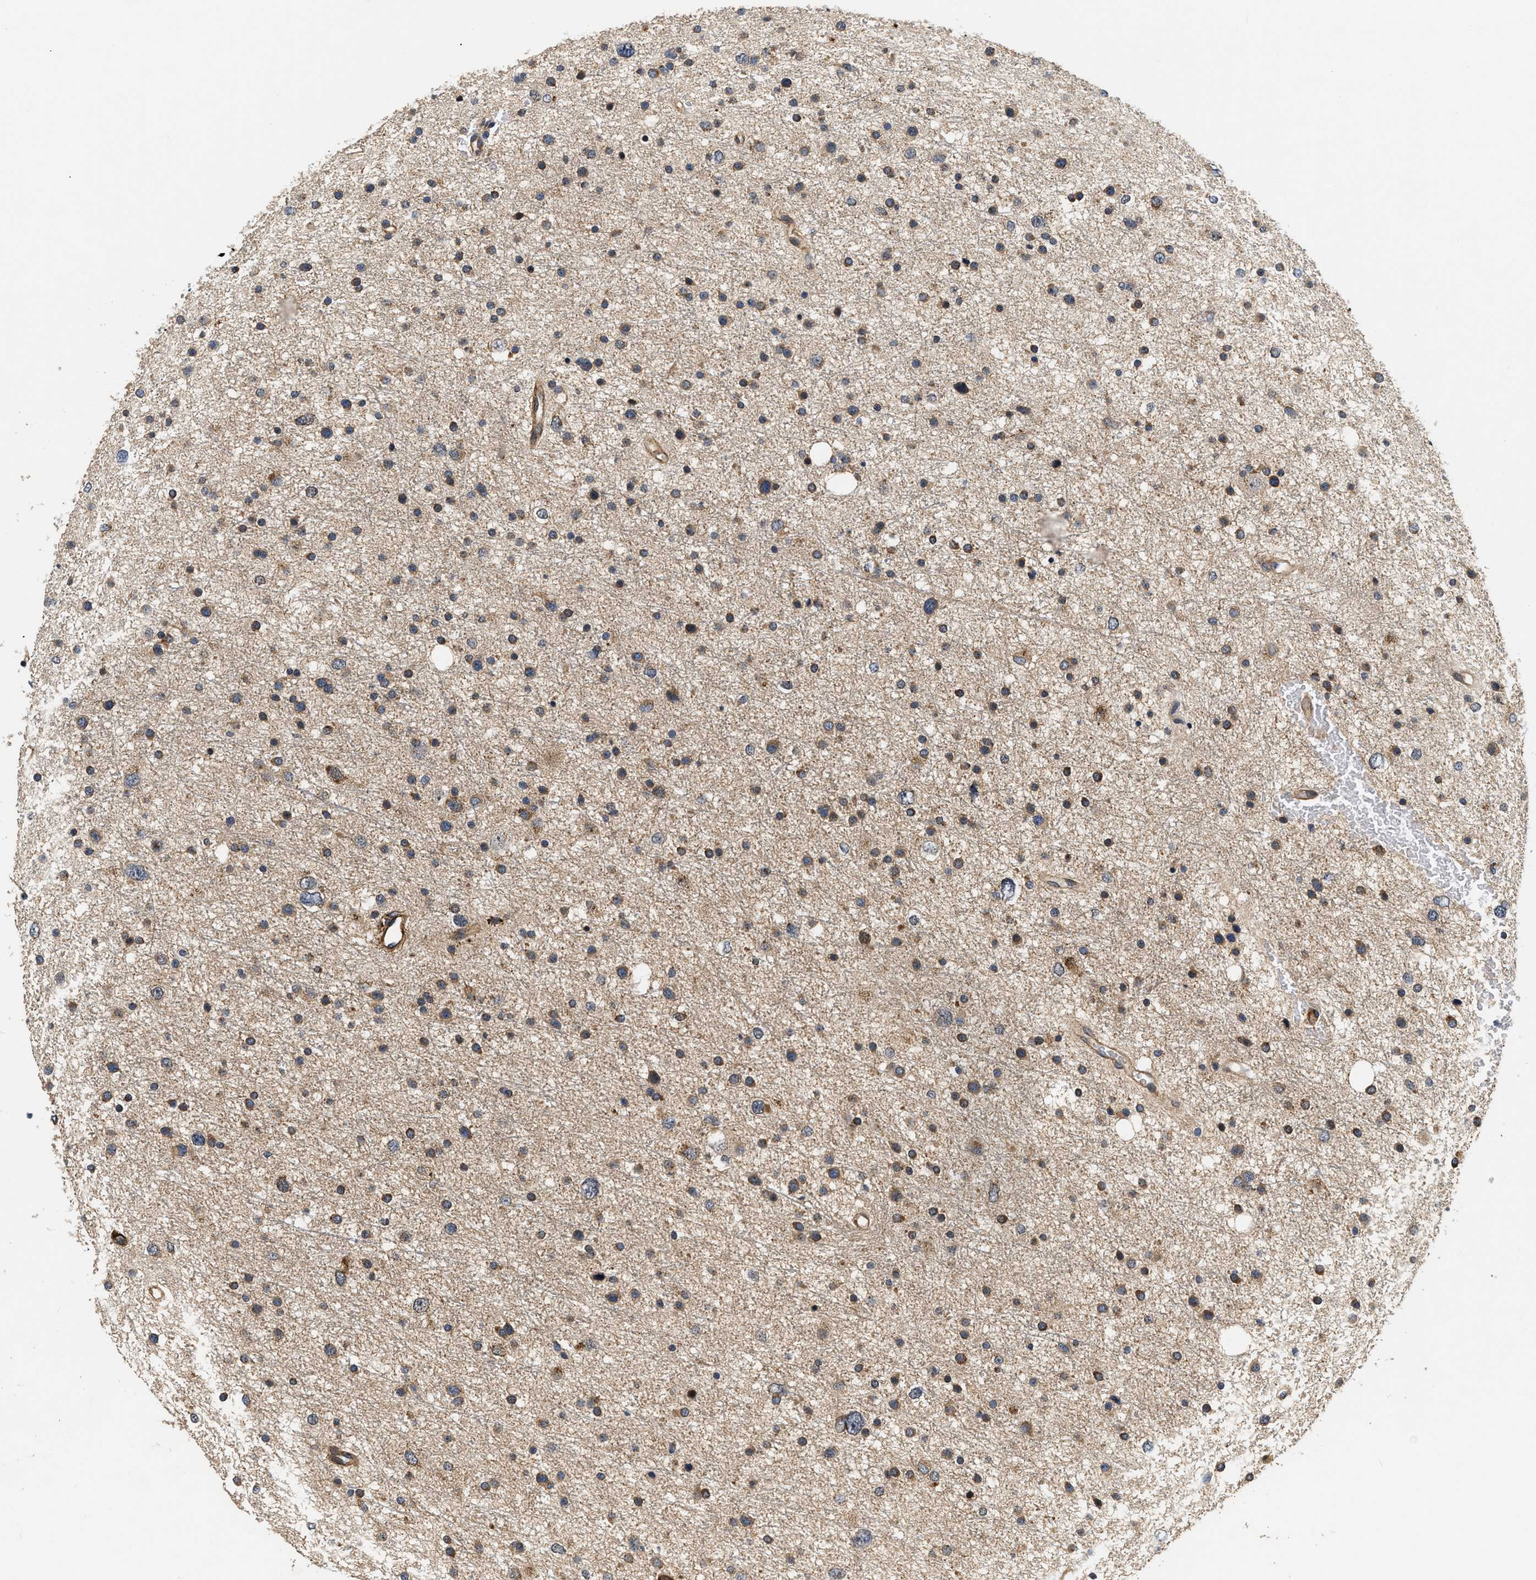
{"staining": {"intensity": "moderate", "quantity": ">75%", "location": "cytoplasmic/membranous"}, "tissue": "glioma", "cell_type": "Tumor cells", "image_type": "cancer", "snomed": [{"axis": "morphology", "description": "Glioma, malignant, Low grade"}, {"axis": "topography", "description": "Brain"}], "caption": "A histopathology image of human malignant low-grade glioma stained for a protein displays moderate cytoplasmic/membranous brown staining in tumor cells.", "gene": "NME6", "patient": {"sex": "female", "age": 37}}